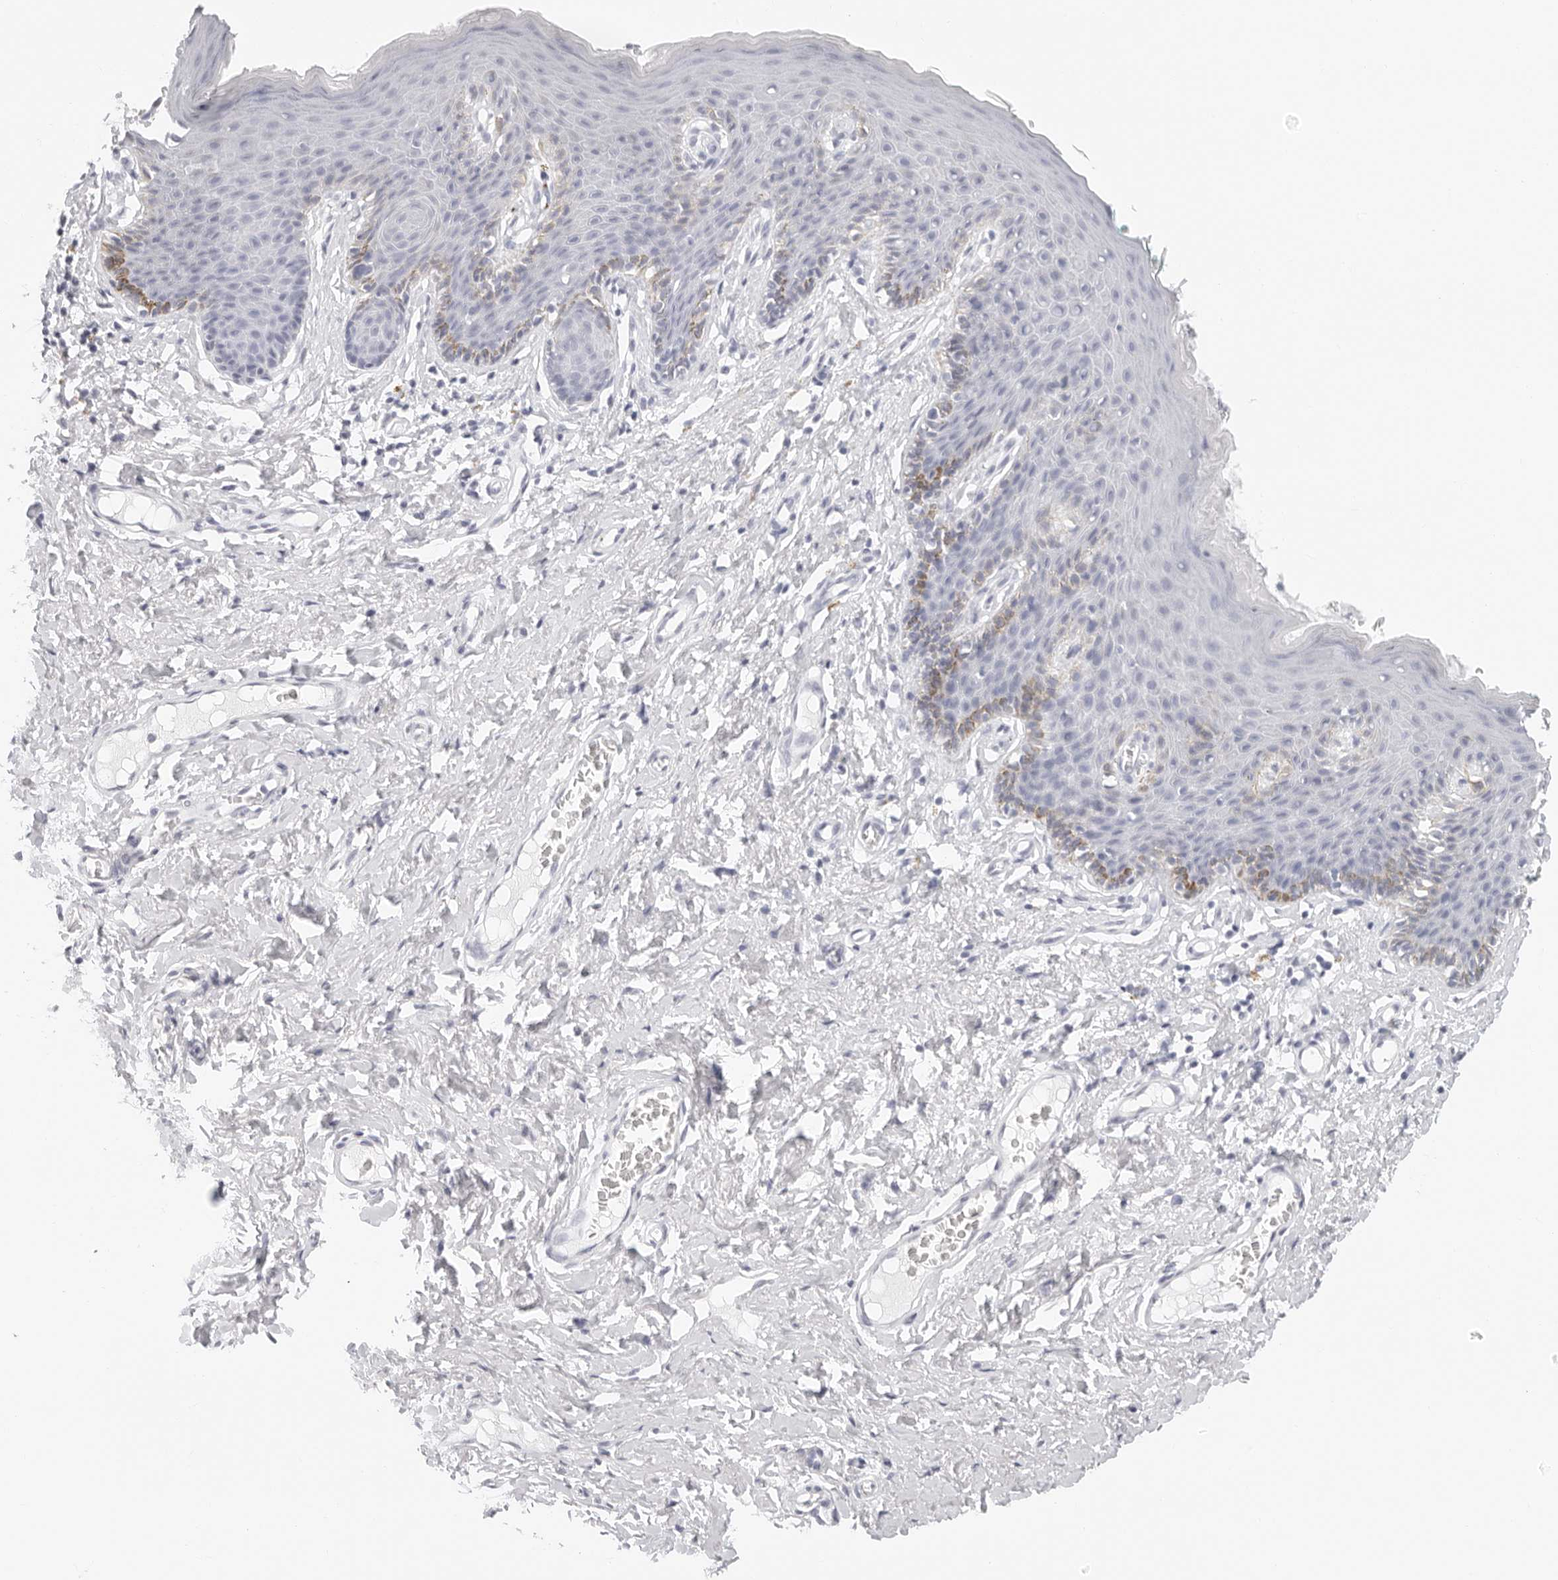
{"staining": {"intensity": "moderate", "quantity": "<25%", "location": "cytoplasmic/membranous"}, "tissue": "skin", "cell_type": "Epidermal cells", "image_type": "normal", "snomed": [{"axis": "morphology", "description": "Normal tissue, NOS"}, {"axis": "topography", "description": "Vulva"}], "caption": "Protein staining shows moderate cytoplasmic/membranous staining in approximately <25% of epidermal cells in normal skin.", "gene": "AGMAT", "patient": {"sex": "female", "age": 66}}